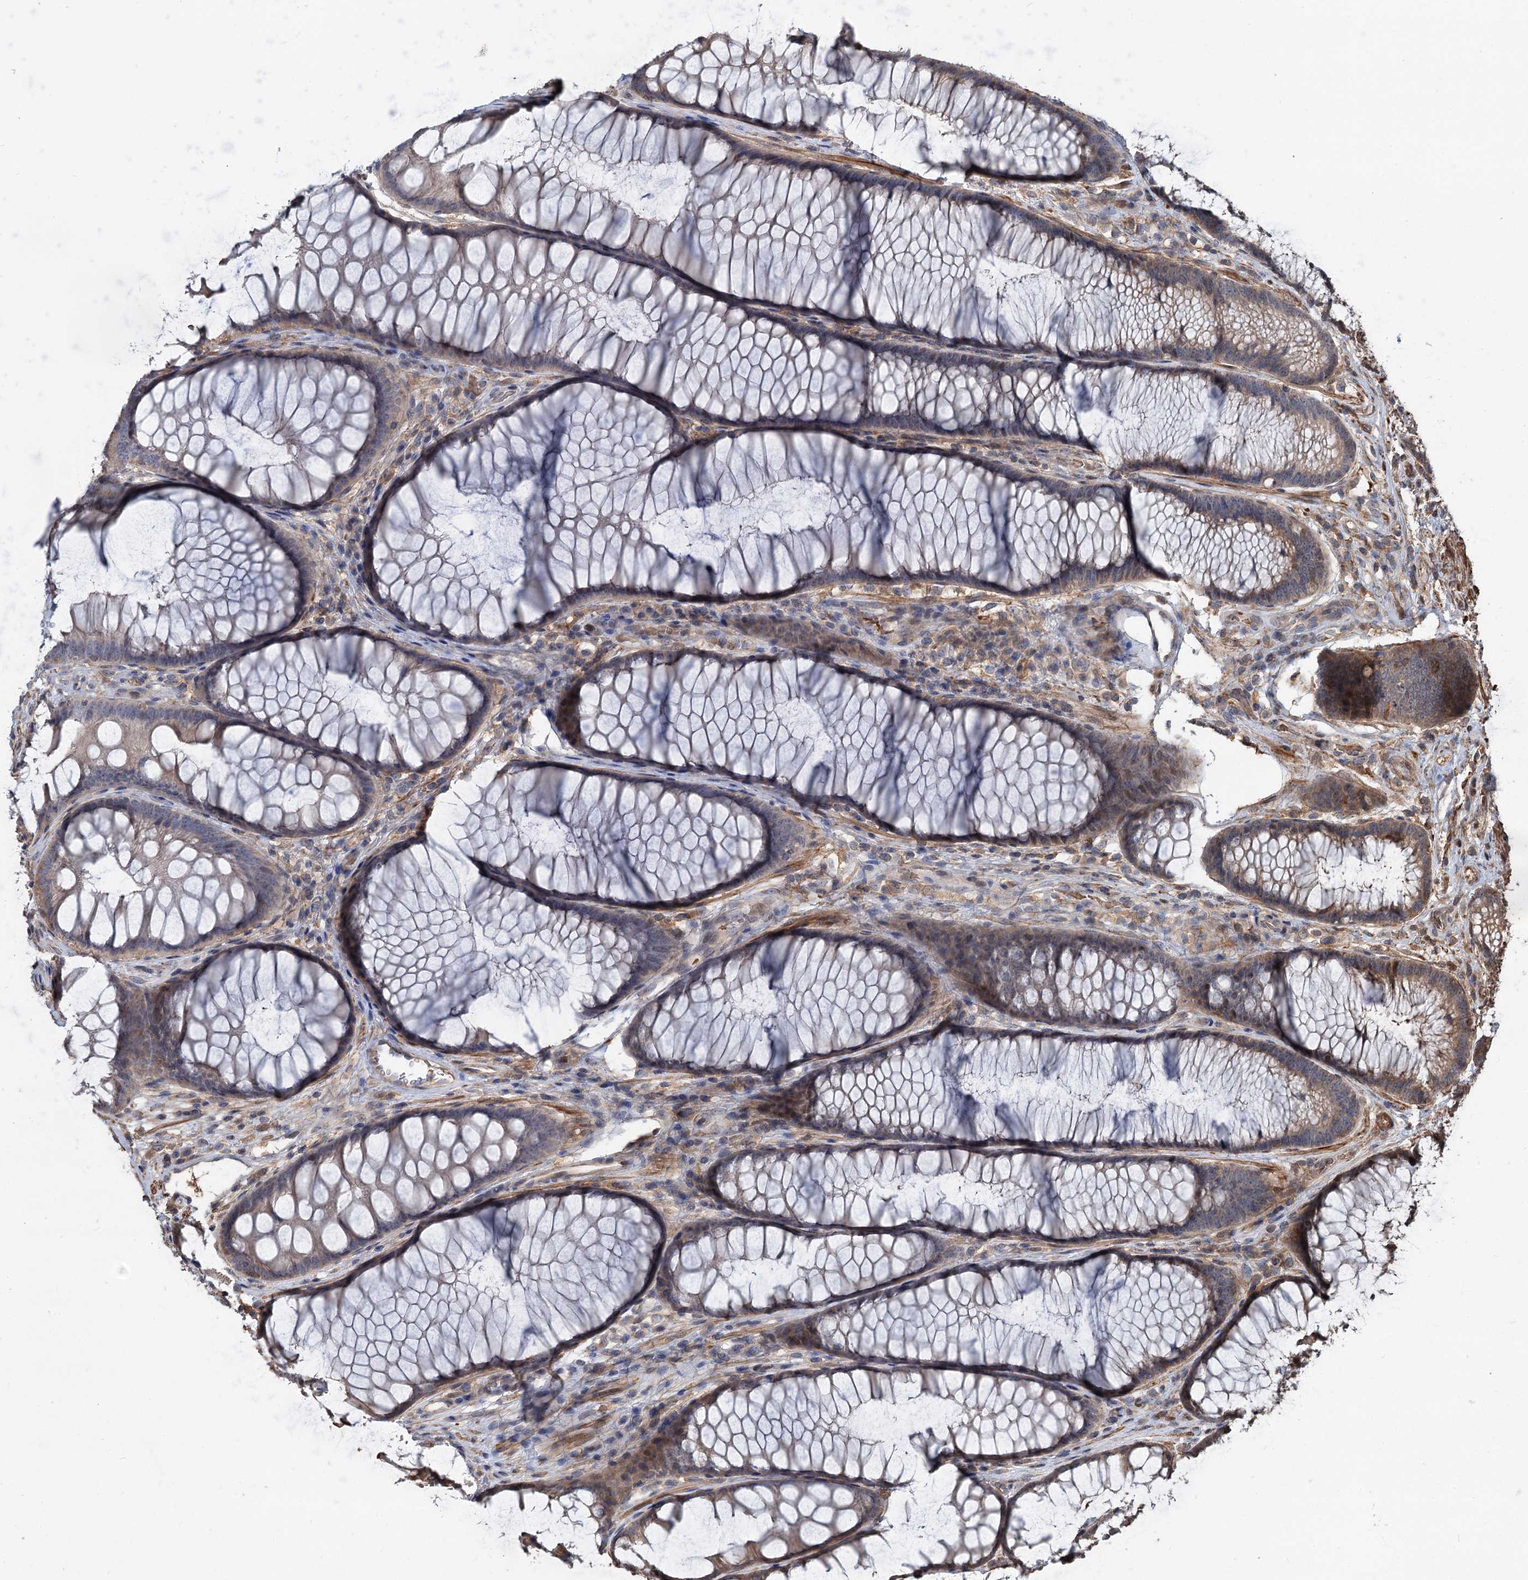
{"staining": {"intensity": "moderate", "quantity": ">75%", "location": "cytoplasmic/membranous"}, "tissue": "colon", "cell_type": "Endothelial cells", "image_type": "normal", "snomed": [{"axis": "morphology", "description": "Normal tissue, NOS"}, {"axis": "topography", "description": "Colon"}], "caption": "Protein expression analysis of unremarkable colon displays moderate cytoplasmic/membranous positivity in approximately >75% of endothelial cells.", "gene": "GRIP1", "patient": {"sex": "female", "age": 82}}